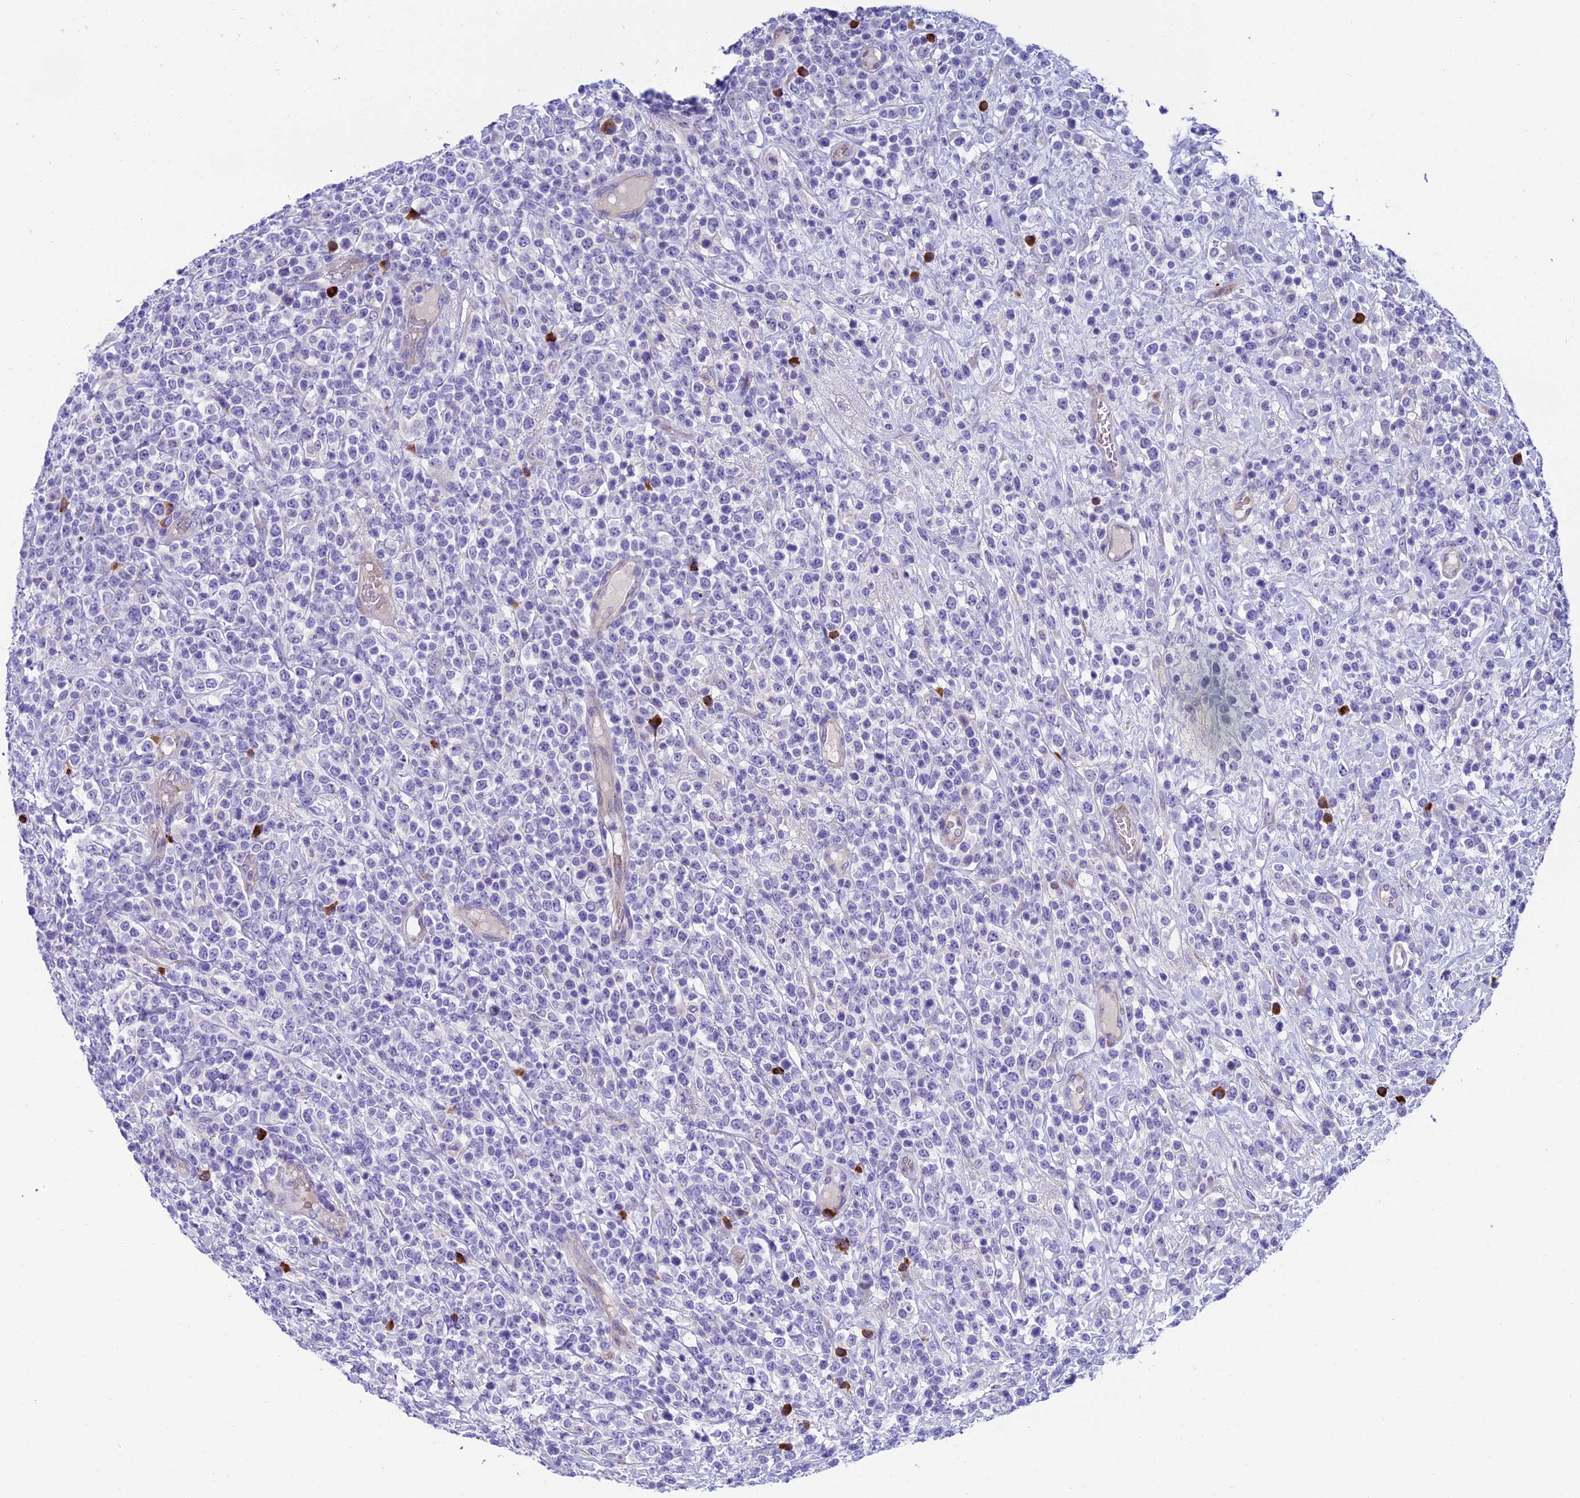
{"staining": {"intensity": "negative", "quantity": "none", "location": "none"}, "tissue": "lymphoma", "cell_type": "Tumor cells", "image_type": "cancer", "snomed": [{"axis": "morphology", "description": "Malignant lymphoma, non-Hodgkin's type, High grade"}, {"axis": "topography", "description": "Colon"}], "caption": "High power microscopy micrograph of an immunohistochemistry (IHC) micrograph of lymphoma, revealing no significant positivity in tumor cells. The staining is performed using DAB brown chromogen with nuclei counter-stained in using hematoxylin.", "gene": "MACIR", "patient": {"sex": "female", "age": 53}}